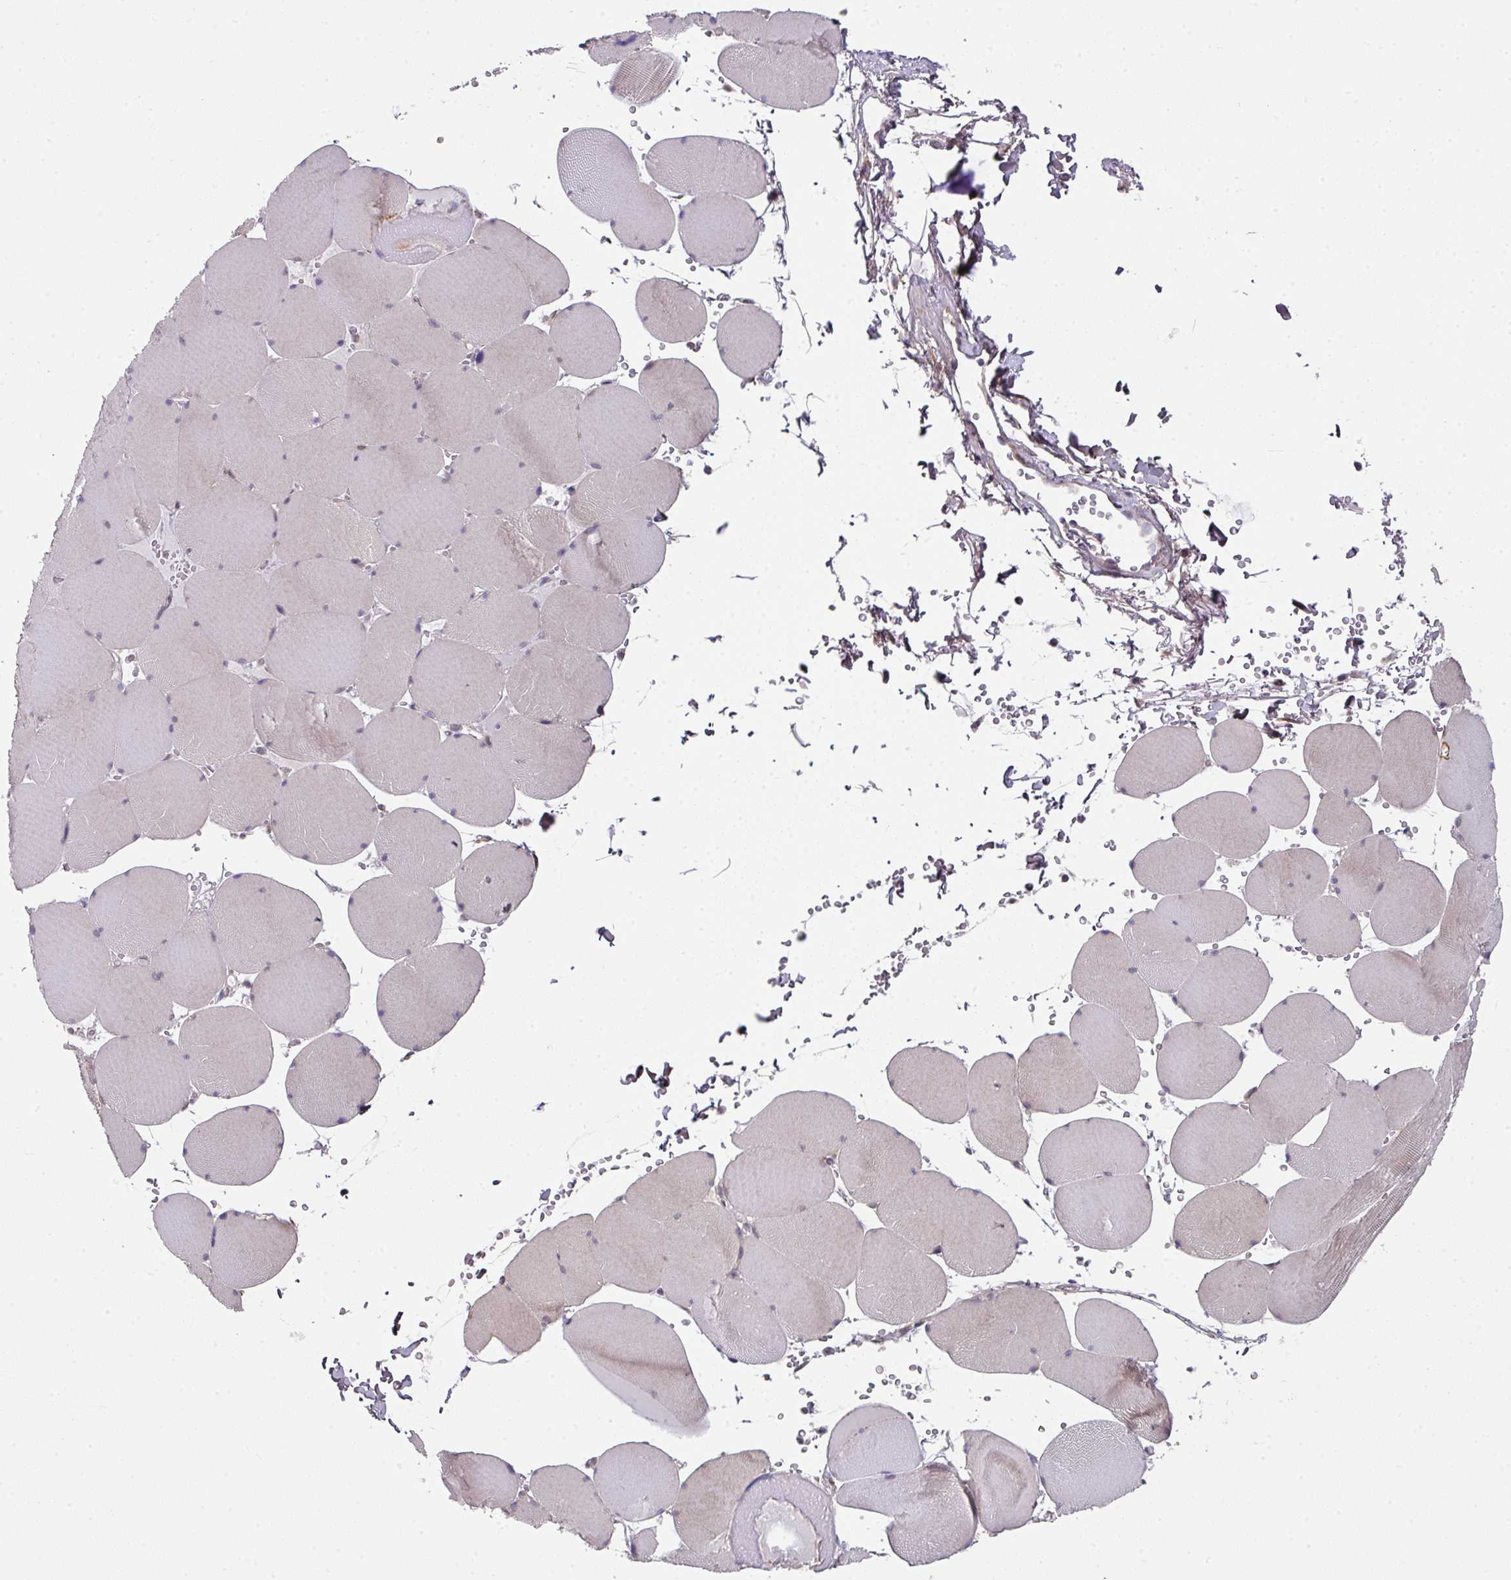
{"staining": {"intensity": "weak", "quantity": "<25%", "location": "cytoplasmic/membranous"}, "tissue": "skeletal muscle", "cell_type": "Myocytes", "image_type": "normal", "snomed": [{"axis": "morphology", "description": "Normal tissue, NOS"}, {"axis": "topography", "description": "Skeletal muscle"}, {"axis": "topography", "description": "Head-Neck"}], "caption": "The image shows no staining of myocytes in unremarkable skeletal muscle.", "gene": "CAMLG", "patient": {"sex": "male", "age": 66}}